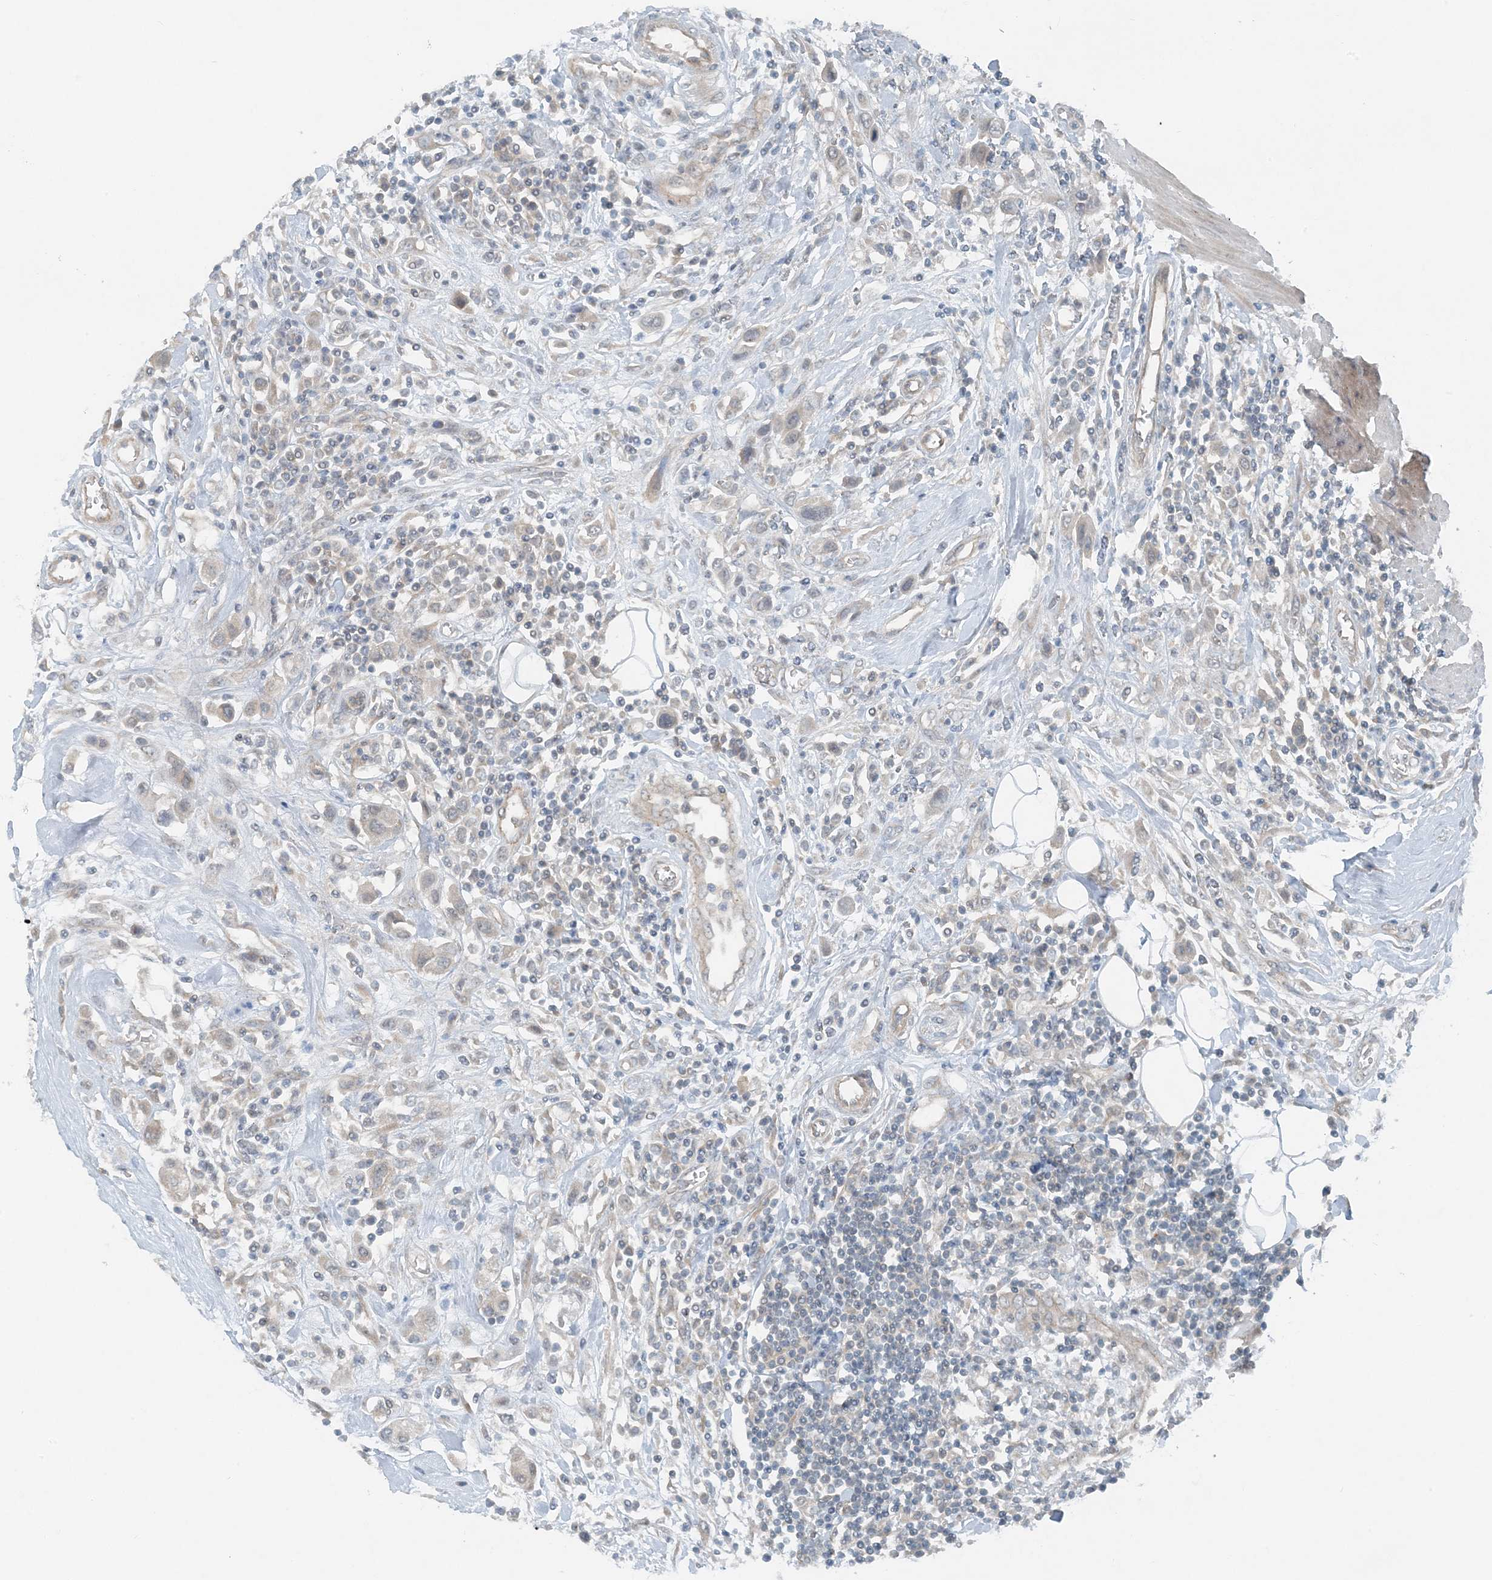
{"staining": {"intensity": "weak", "quantity": "<25%", "location": "cytoplasmic/membranous"}, "tissue": "urothelial cancer", "cell_type": "Tumor cells", "image_type": "cancer", "snomed": [{"axis": "morphology", "description": "Urothelial carcinoma, High grade"}, {"axis": "topography", "description": "Urinary bladder"}], "caption": "Tumor cells are negative for protein expression in human urothelial cancer.", "gene": "MITD1", "patient": {"sex": "male", "age": 50}}